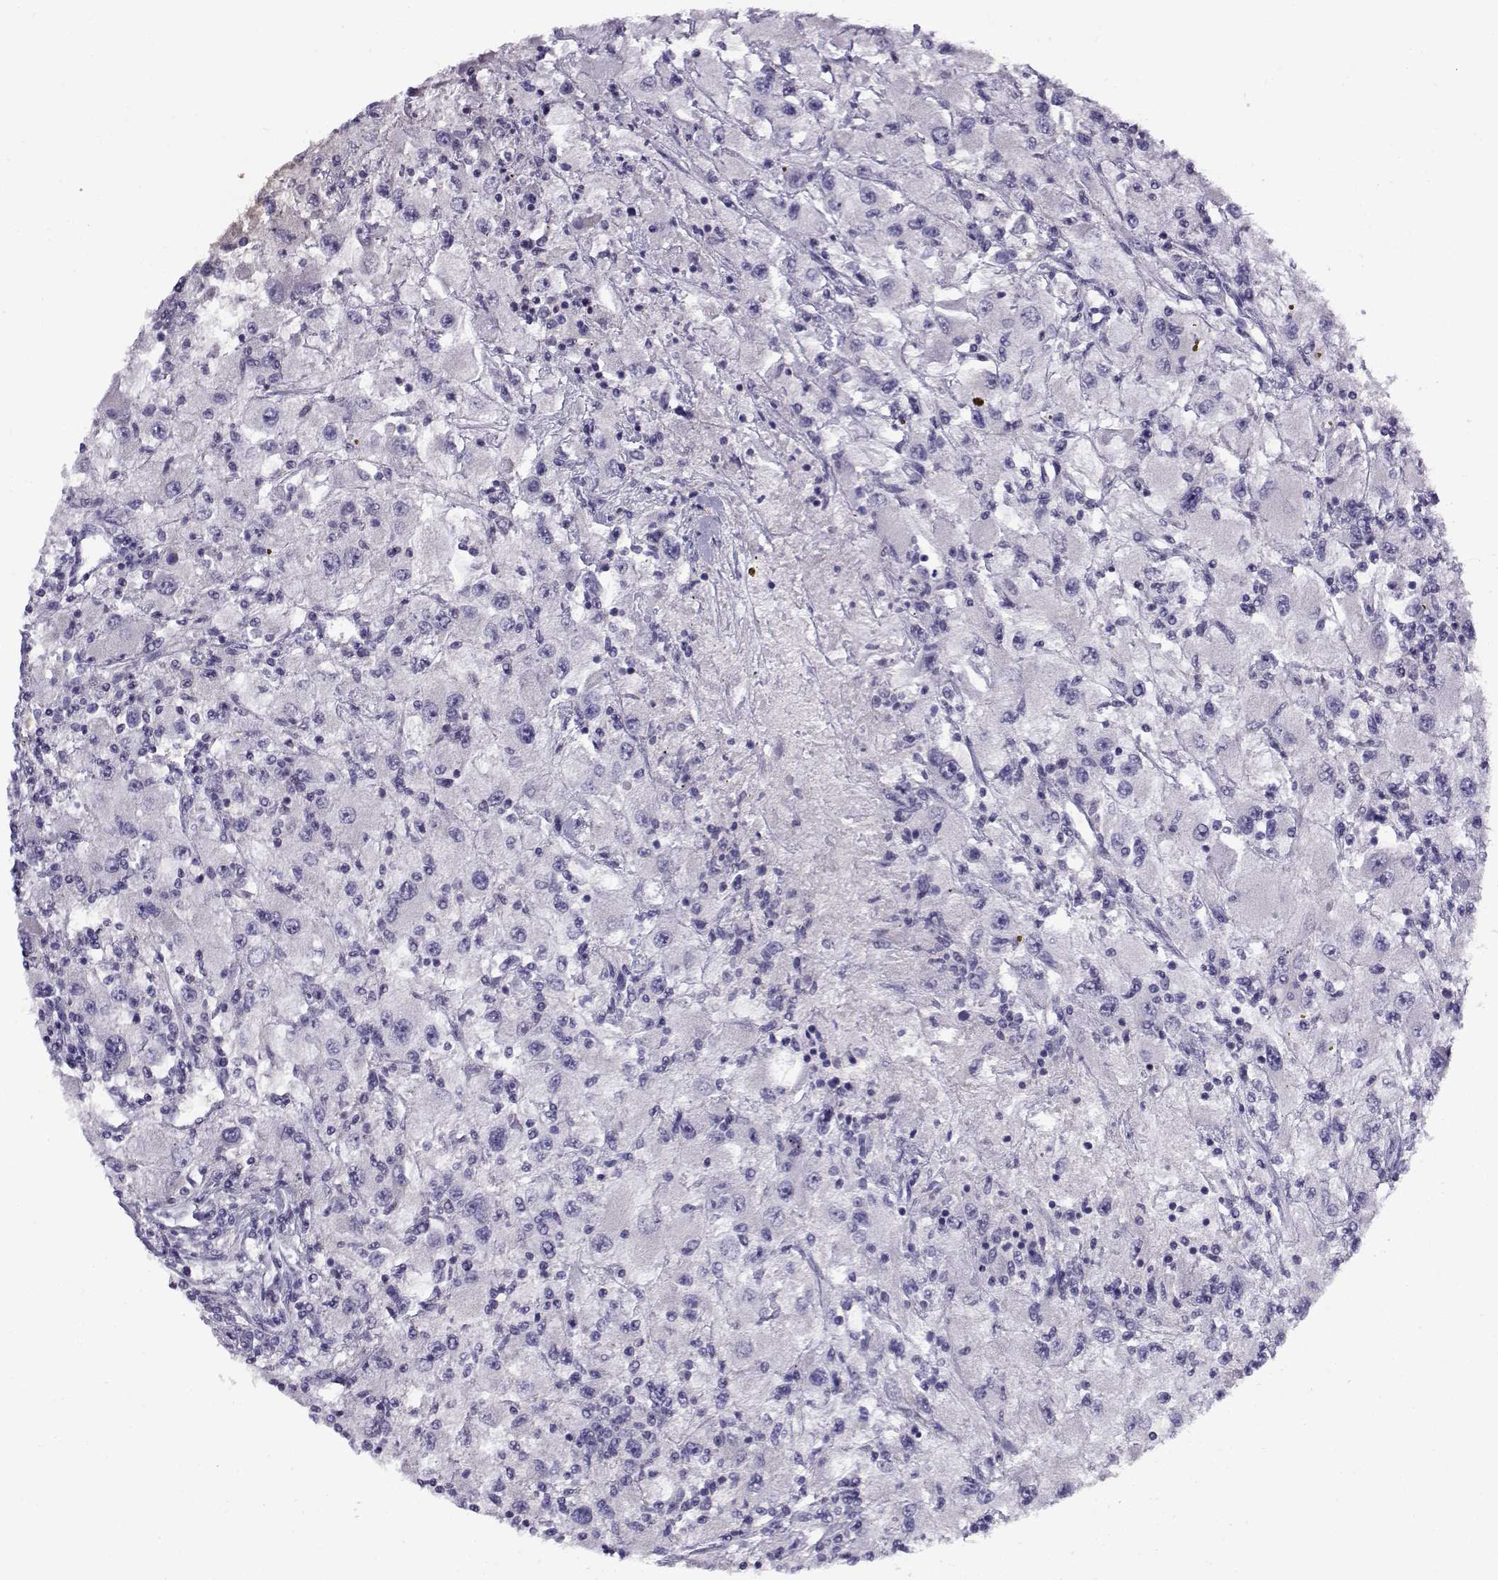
{"staining": {"intensity": "negative", "quantity": "none", "location": "none"}, "tissue": "renal cancer", "cell_type": "Tumor cells", "image_type": "cancer", "snomed": [{"axis": "morphology", "description": "Adenocarcinoma, NOS"}, {"axis": "topography", "description": "Kidney"}], "caption": "An immunohistochemistry (IHC) histopathology image of renal cancer is shown. There is no staining in tumor cells of renal cancer.", "gene": "FEZF1", "patient": {"sex": "female", "age": 67}}